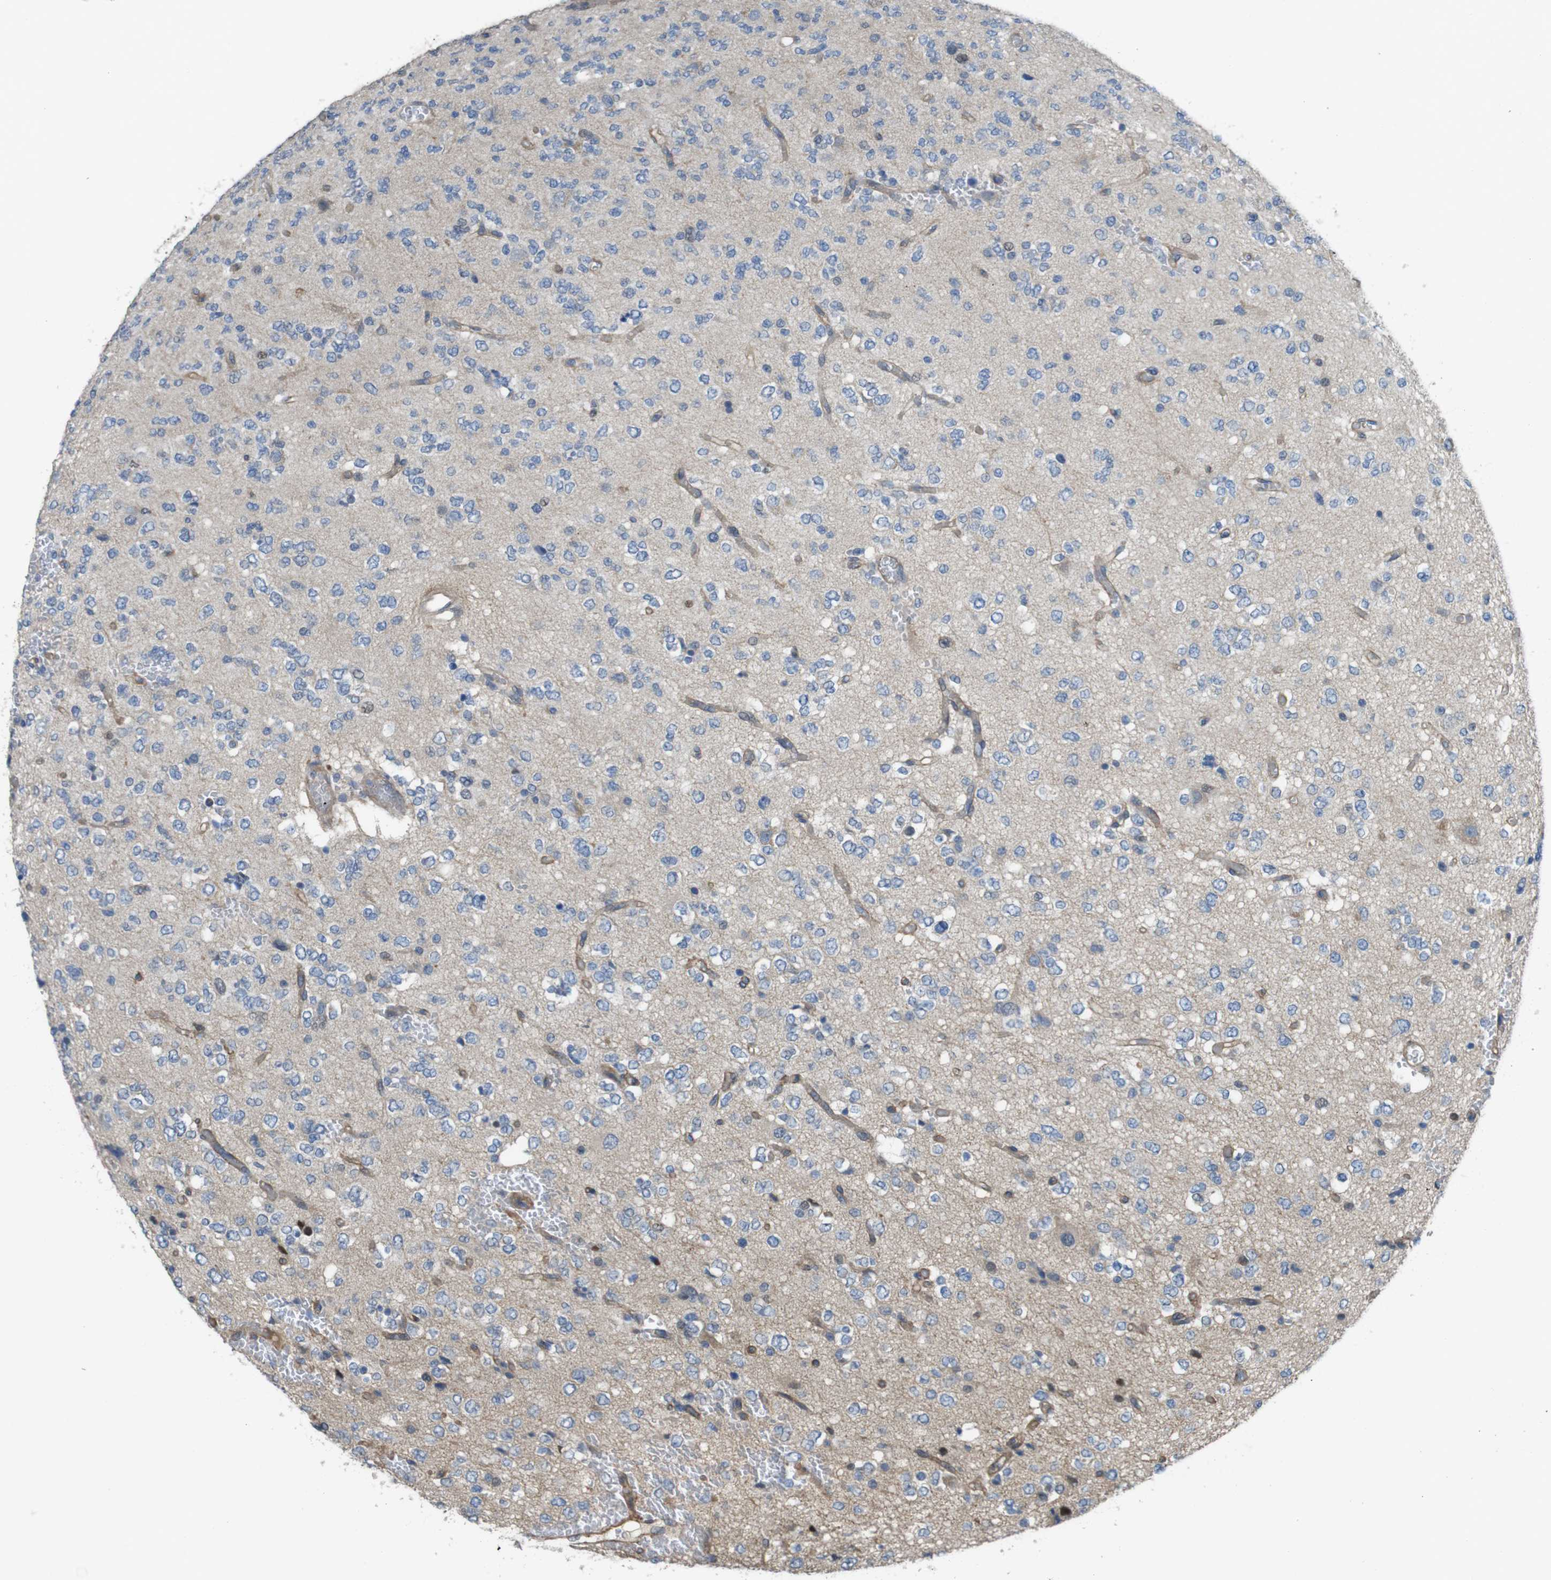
{"staining": {"intensity": "negative", "quantity": "none", "location": "none"}, "tissue": "glioma", "cell_type": "Tumor cells", "image_type": "cancer", "snomed": [{"axis": "morphology", "description": "Glioma, malignant, Low grade"}, {"axis": "topography", "description": "Brain"}], "caption": "DAB immunohistochemical staining of low-grade glioma (malignant) demonstrates no significant positivity in tumor cells.", "gene": "ABHD15", "patient": {"sex": "male", "age": 38}}